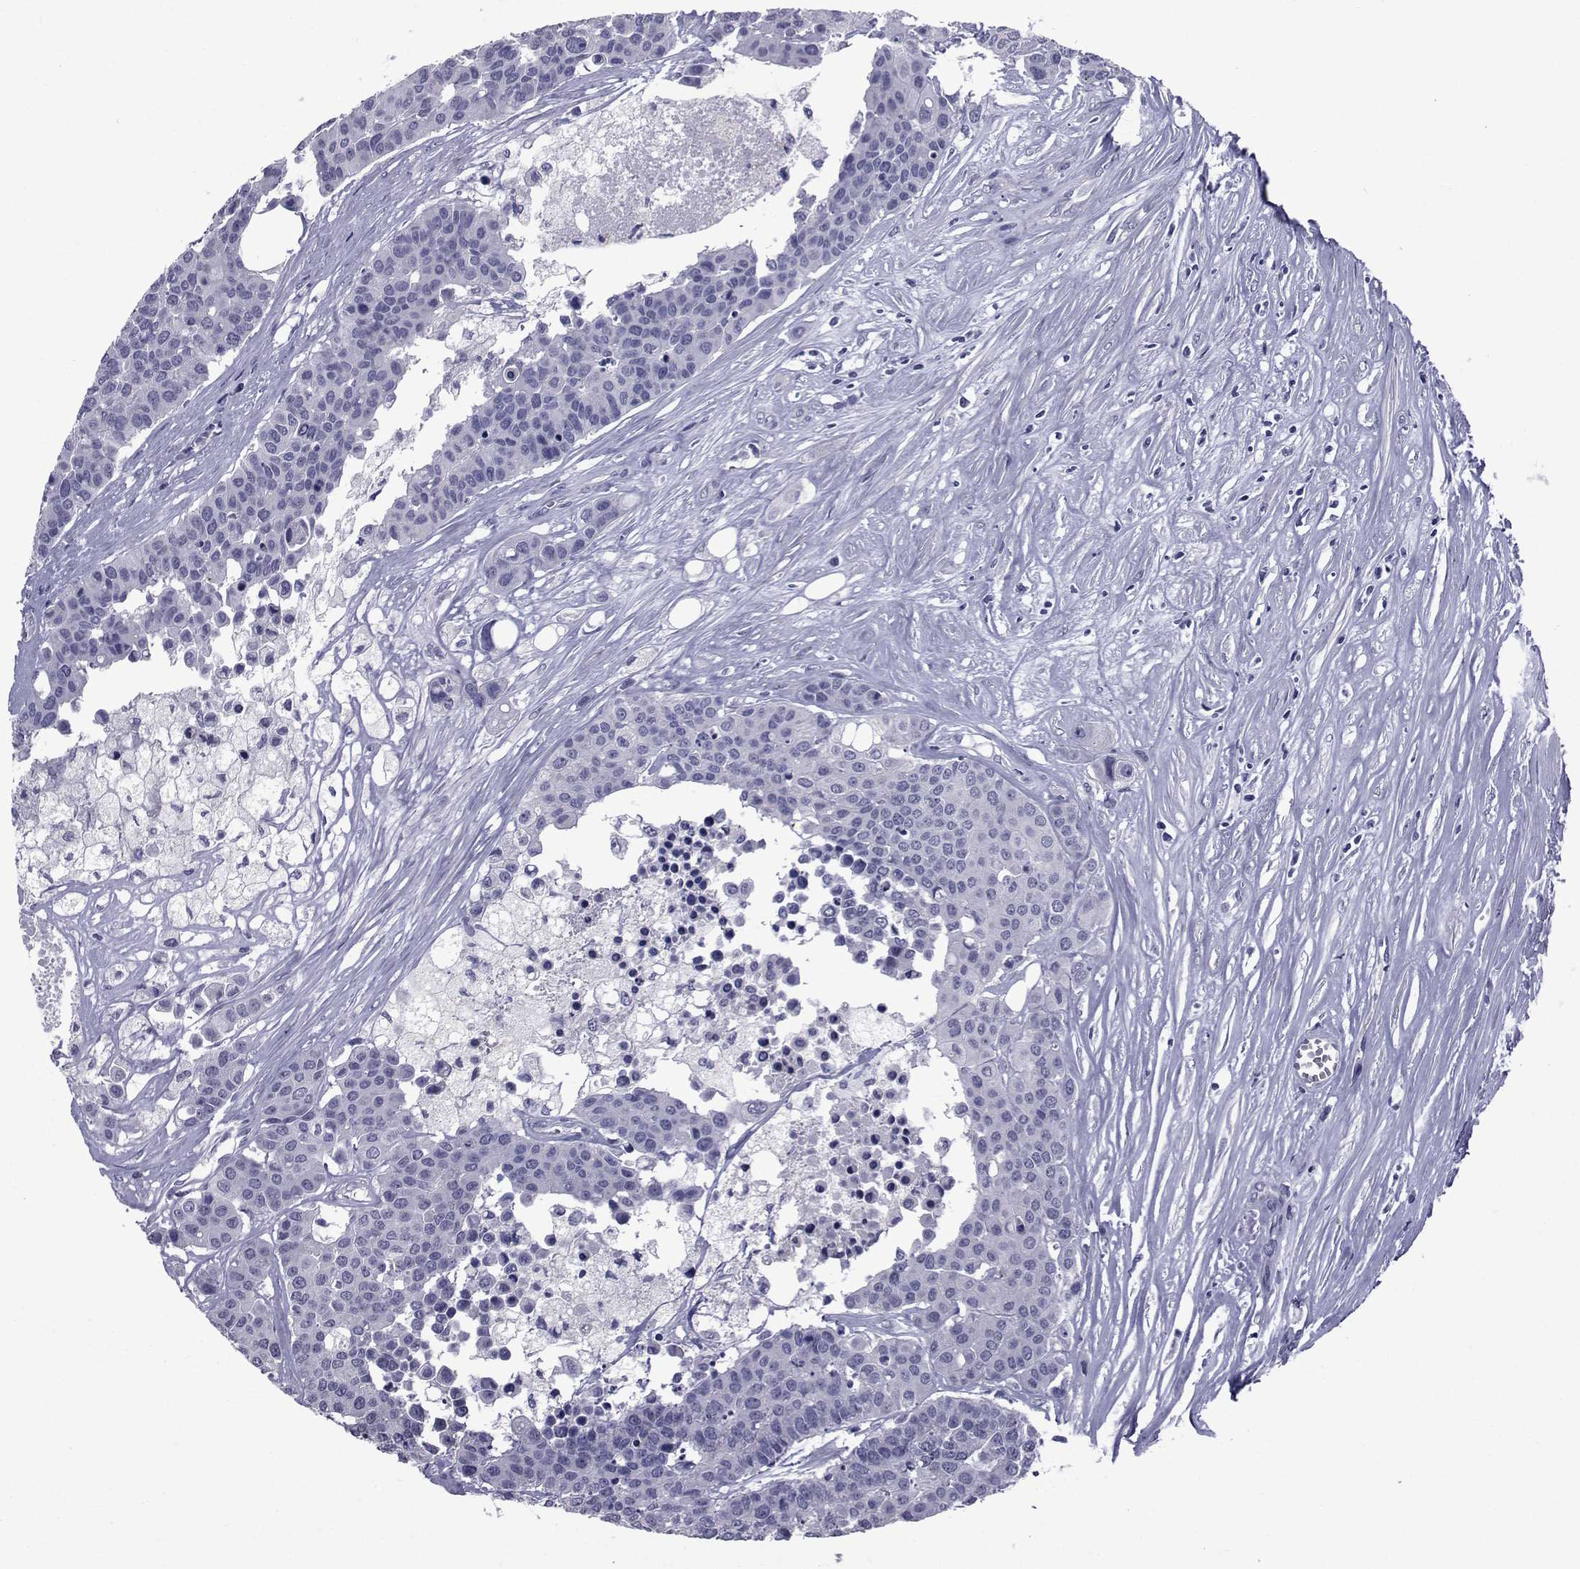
{"staining": {"intensity": "negative", "quantity": "none", "location": "none"}, "tissue": "carcinoid", "cell_type": "Tumor cells", "image_type": "cancer", "snomed": [{"axis": "morphology", "description": "Carcinoid, malignant, NOS"}, {"axis": "topography", "description": "Colon"}], "caption": "Tumor cells are negative for brown protein staining in carcinoid.", "gene": "SEMA5B", "patient": {"sex": "male", "age": 81}}